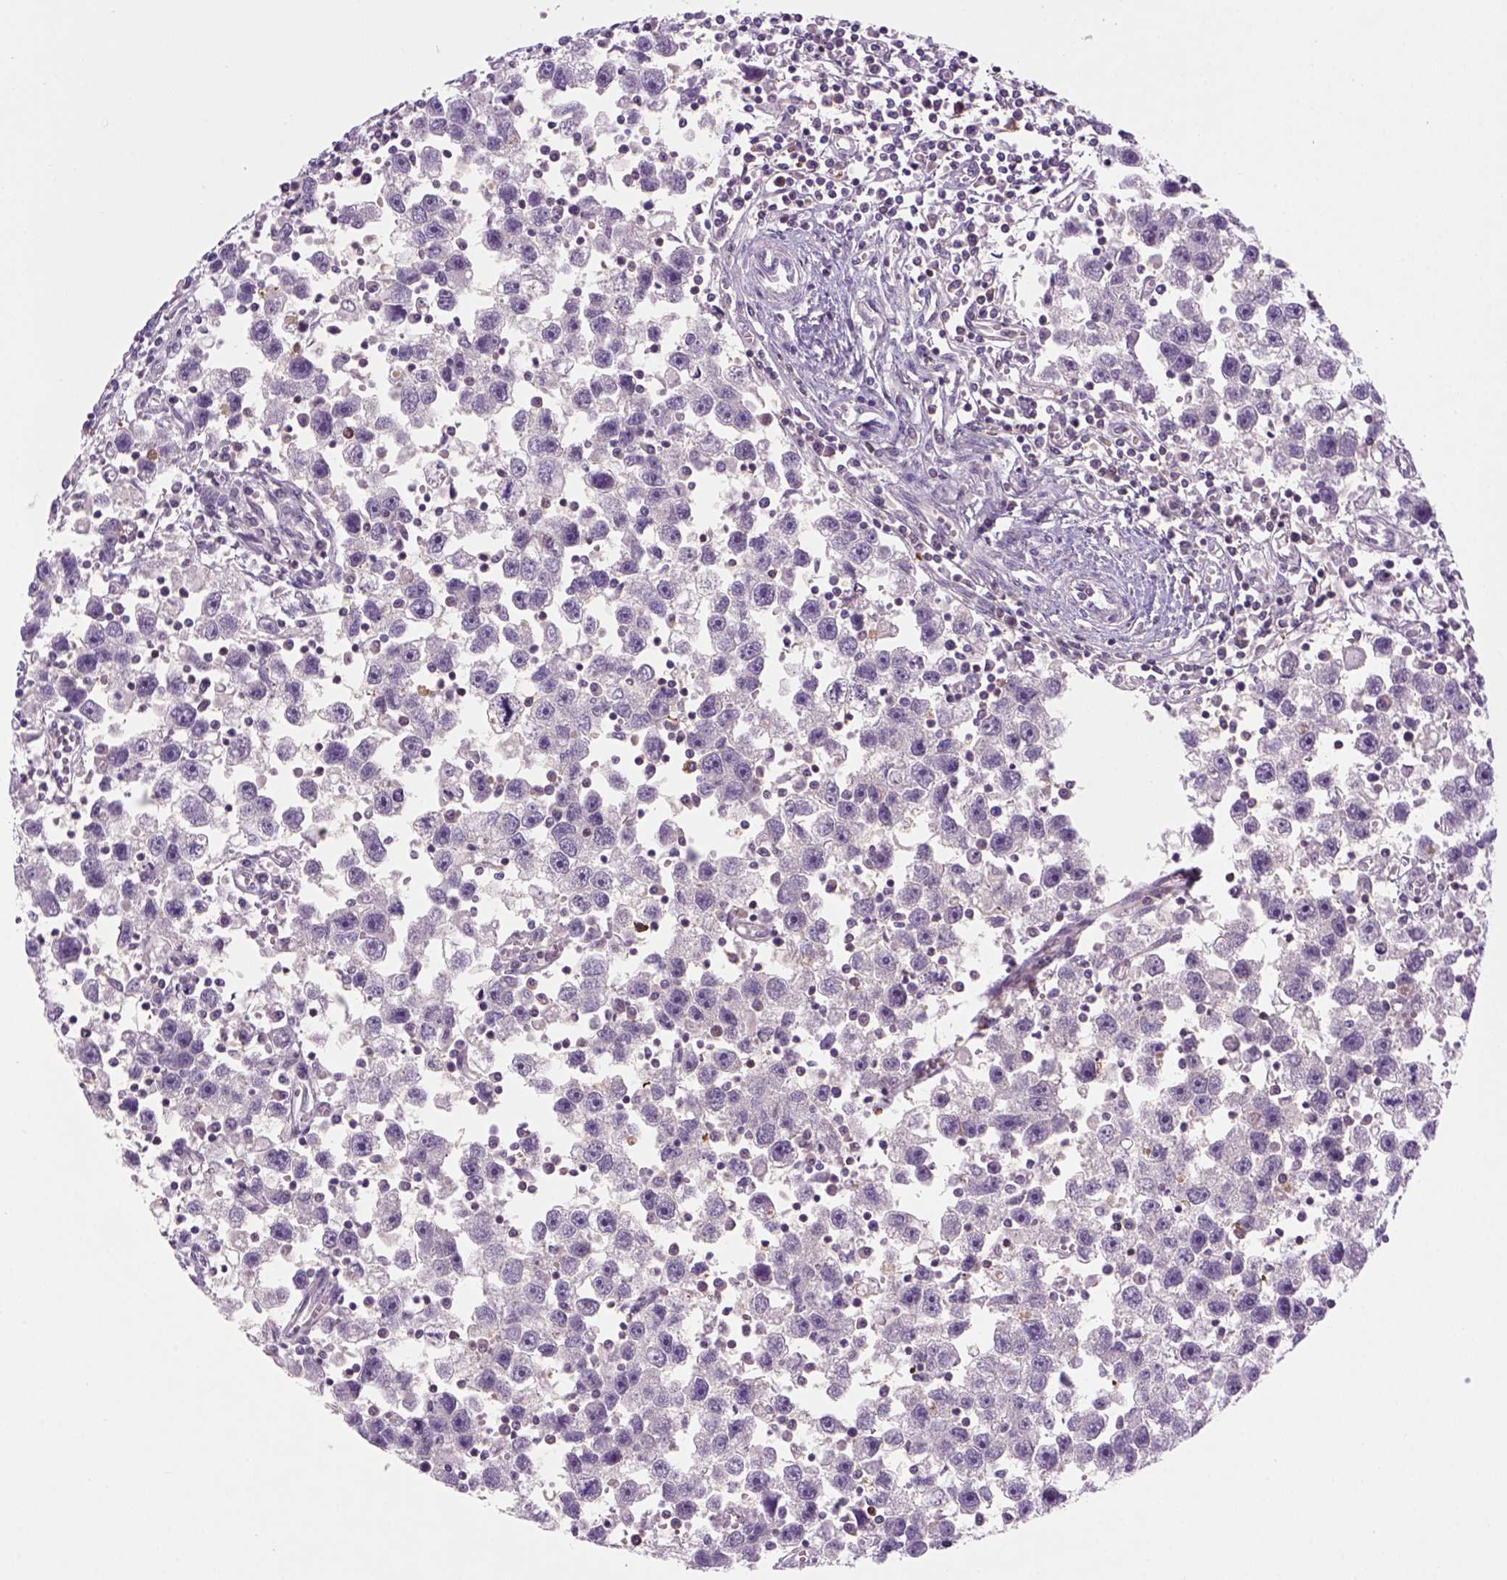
{"staining": {"intensity": "negative", "quantity": "none", "location": "none"}, "tissue": "testis cancer", "cell_type": "Tumor cells", "image_type": "cancer", "snomed": [{"axis": "morphology", "description": "Seminoma, NOS"}, {"axis": "topography", "description": "Testis"}], "caption": "This is an IHC micrograph of testis seminoma. There is no expression in tumor cells.", "gene": "GOT1", "patient": {"sex": "male", "age": 30}}